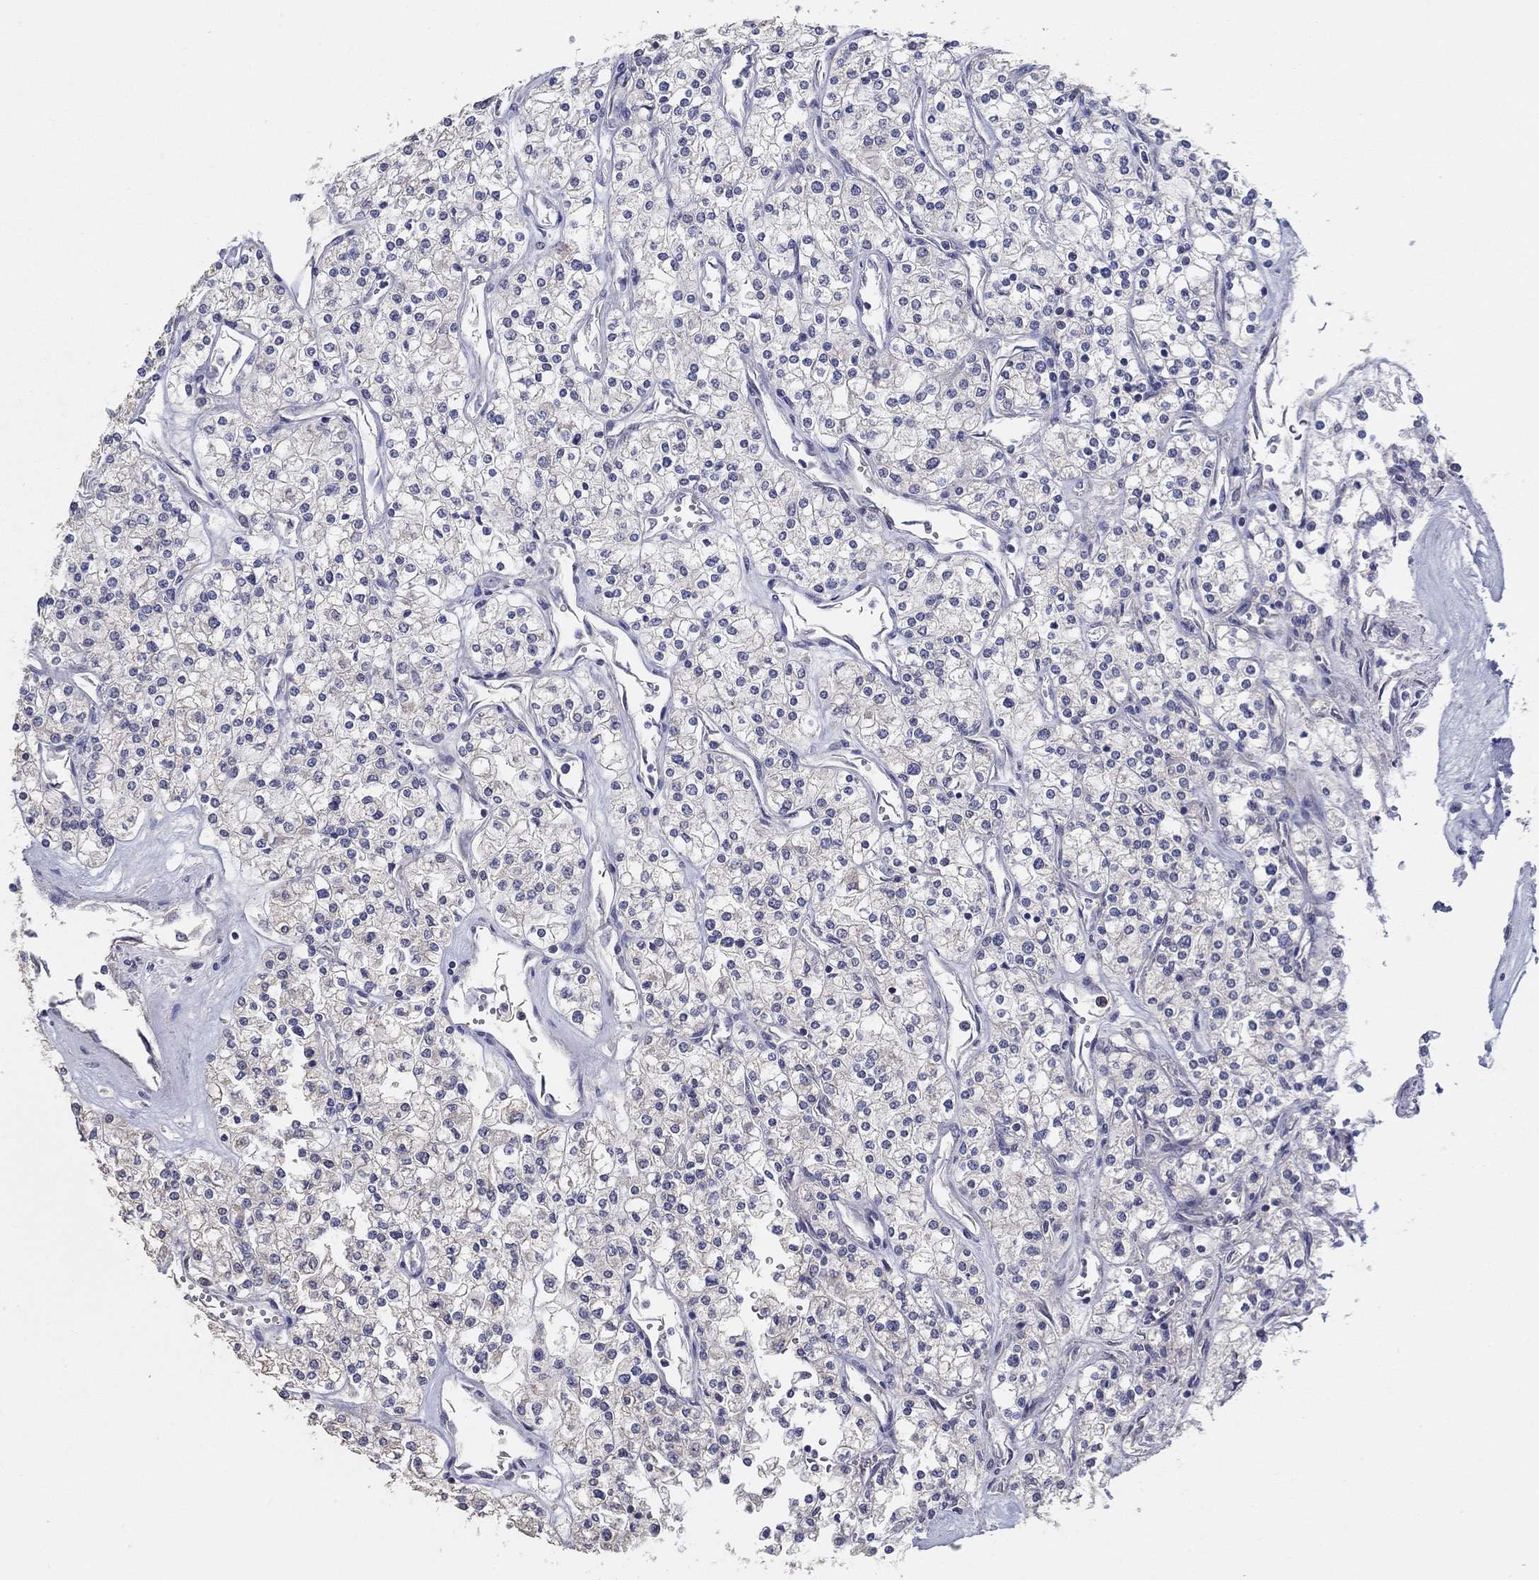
{"staining": {"intensity": "negative", "quantity": "none", "location": "none"}, "tissue": "renal cancer", "cell_type": "Tumor cells", "image_type": "cancer", "snomed": [{"axis": "morphology", "description": "Adenocarcinoma, NOS"}, {"axis": "topography", "description": "Kidney"}], "caption": "This is a histopathology image of IHC staining of renal cancer (adenocarcinoma), which shows no expression in tumor cells.", "gene": "DOCK3", "patient": {"sex": "male", "age": 80}}